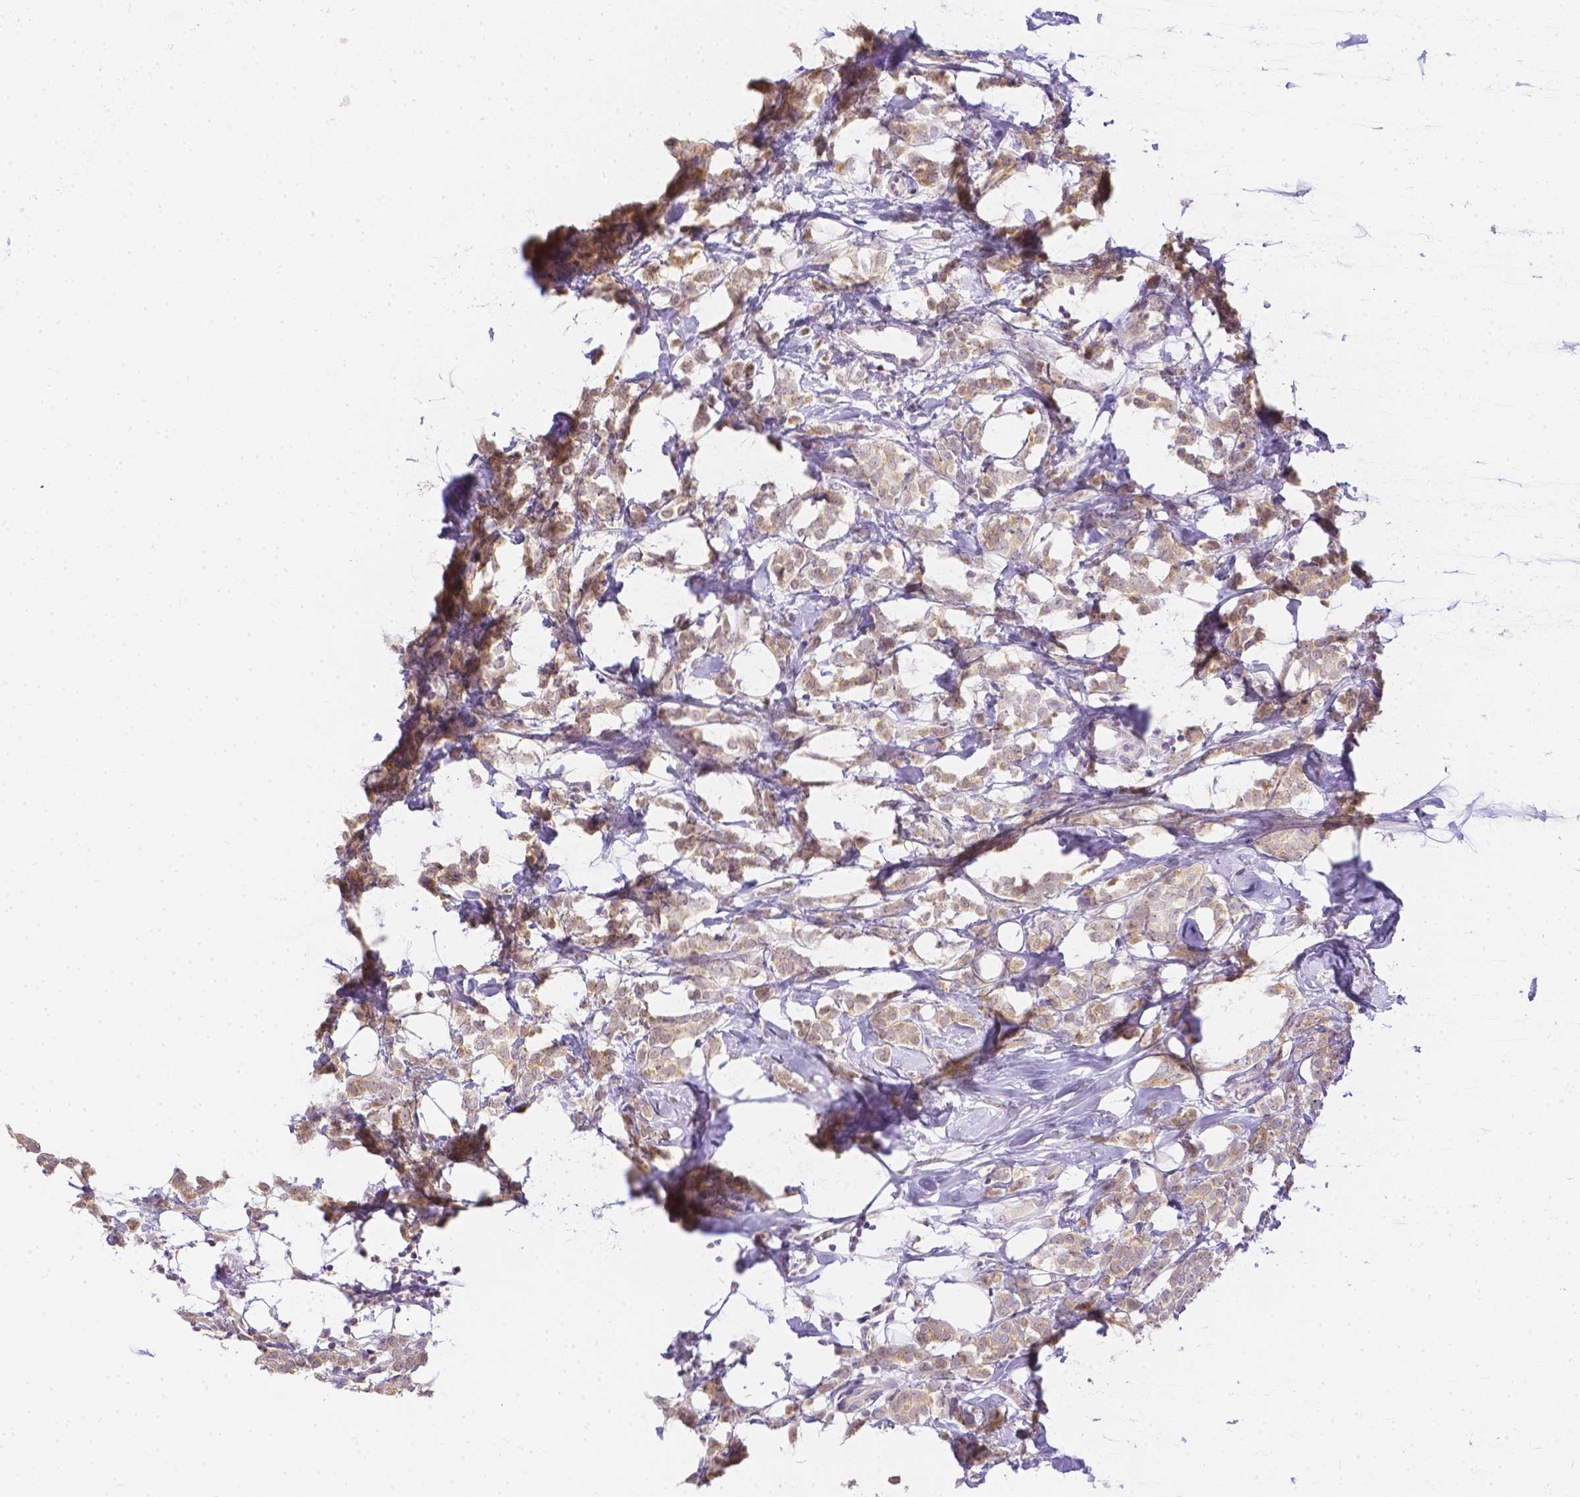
{"staining": {"intensity": "weak", "quantity": ">75%", "location": "nuclear"}, "tissue": "breast cancer", "cell_type": "Tumor cells", "image_type": "cancer", "snomed": [{"axis": "morphology", "description": "Lobular carcinoma"}, {"axis": "topography", "description": "Breast"}], "caption": "Lobular carcinoma (breast) tissue reveals weak nuclear positivity in approximately >75% of tumor cells, visualized by immunohistochemistry.", "gene": "ZNF280B", "patient": {"sex": "female", "age": 49}}